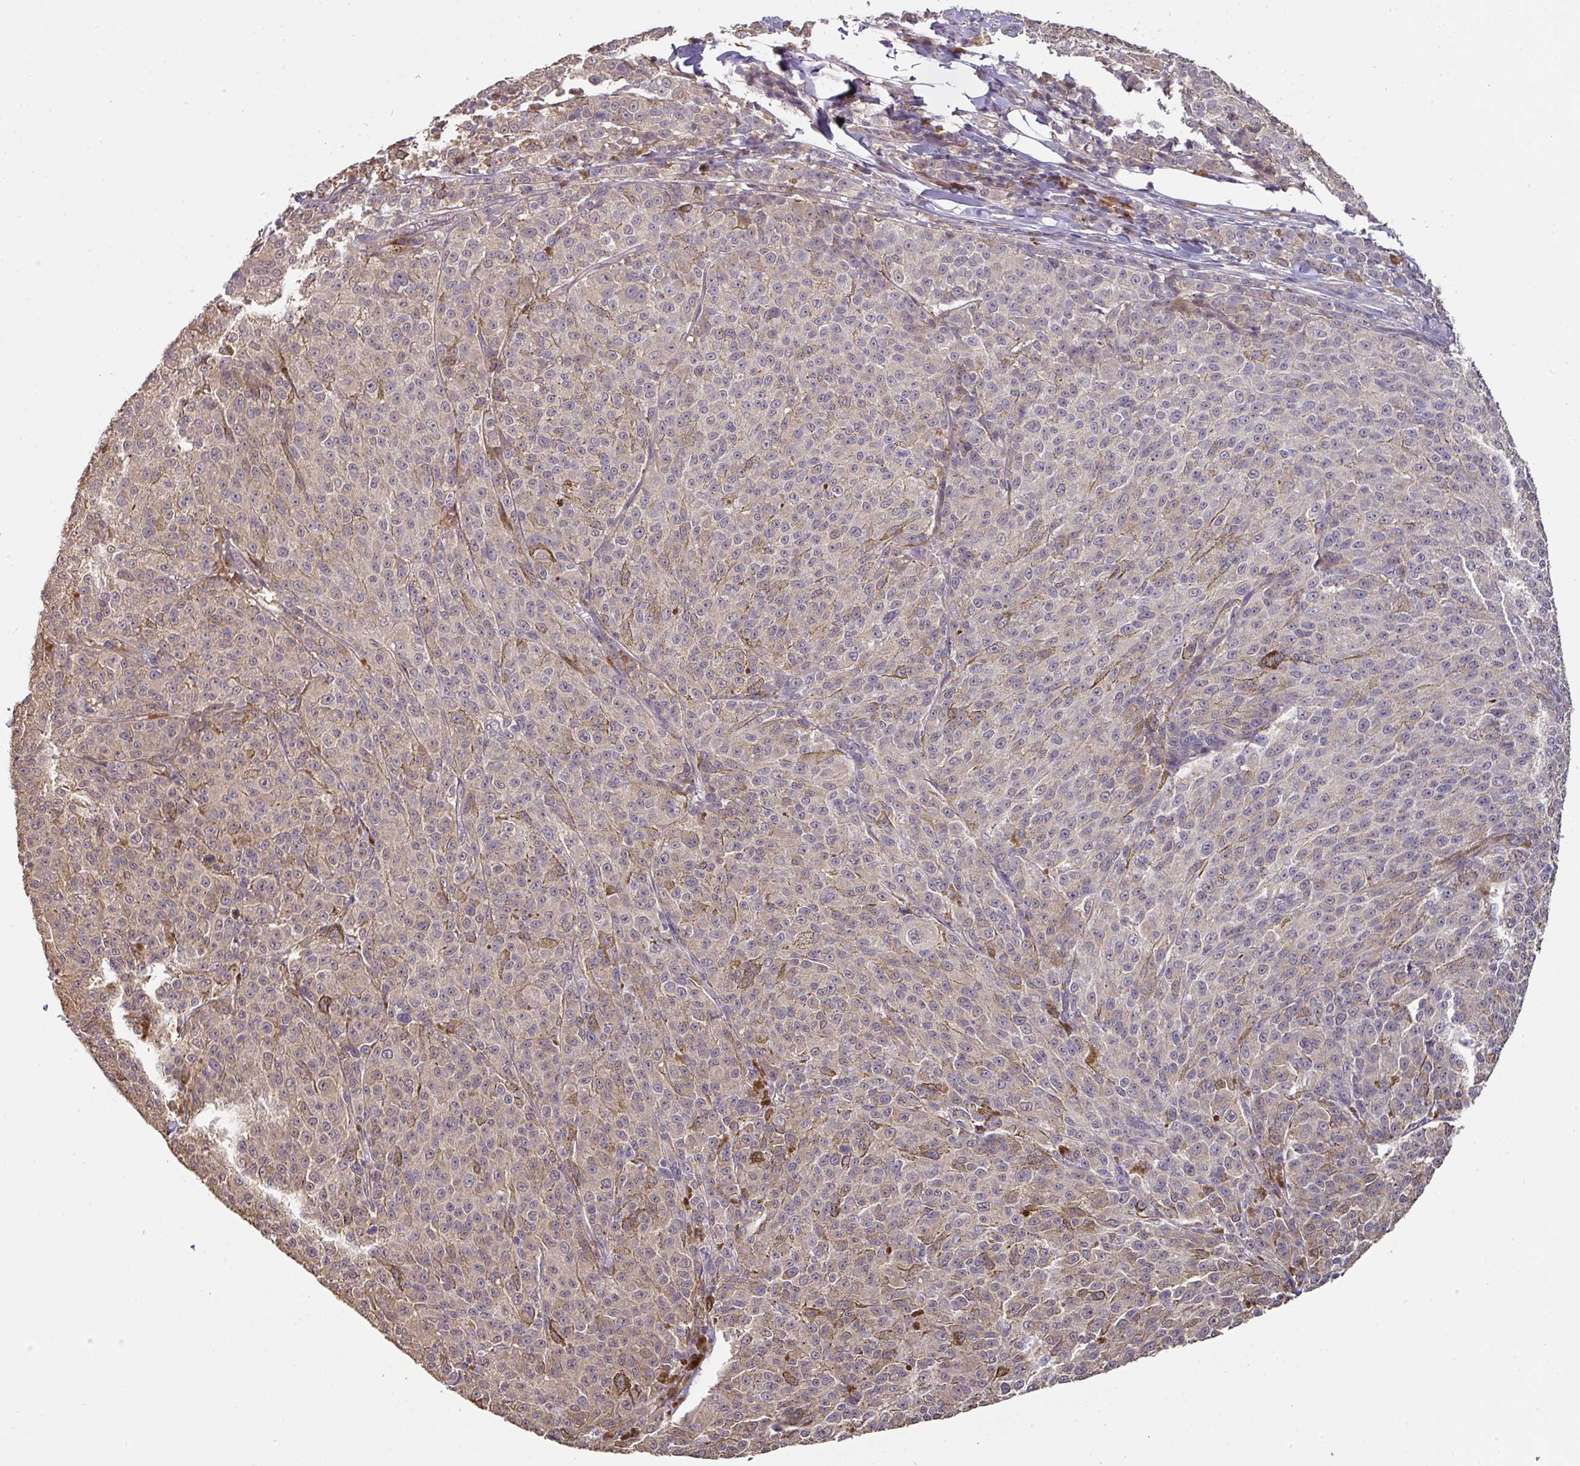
{"staining": {"intensity": "weak", "quantity": "<25%", "location": "cytoplasmic/membranous"}, "tissue": "melanoma", "cell_type": "Tumor cells", "image_type": "cancer", "snomed": [{"axis": "morphology", "description": "Malignant melanoma, NOS"}, {"axis": "topography", "description": "Skin"}], "caption": "A histopathology image of human melanoma is negative for staining in tumor cells.", "gene": "ACVR2B", "patient": {"sex": "female", "age": 52}}